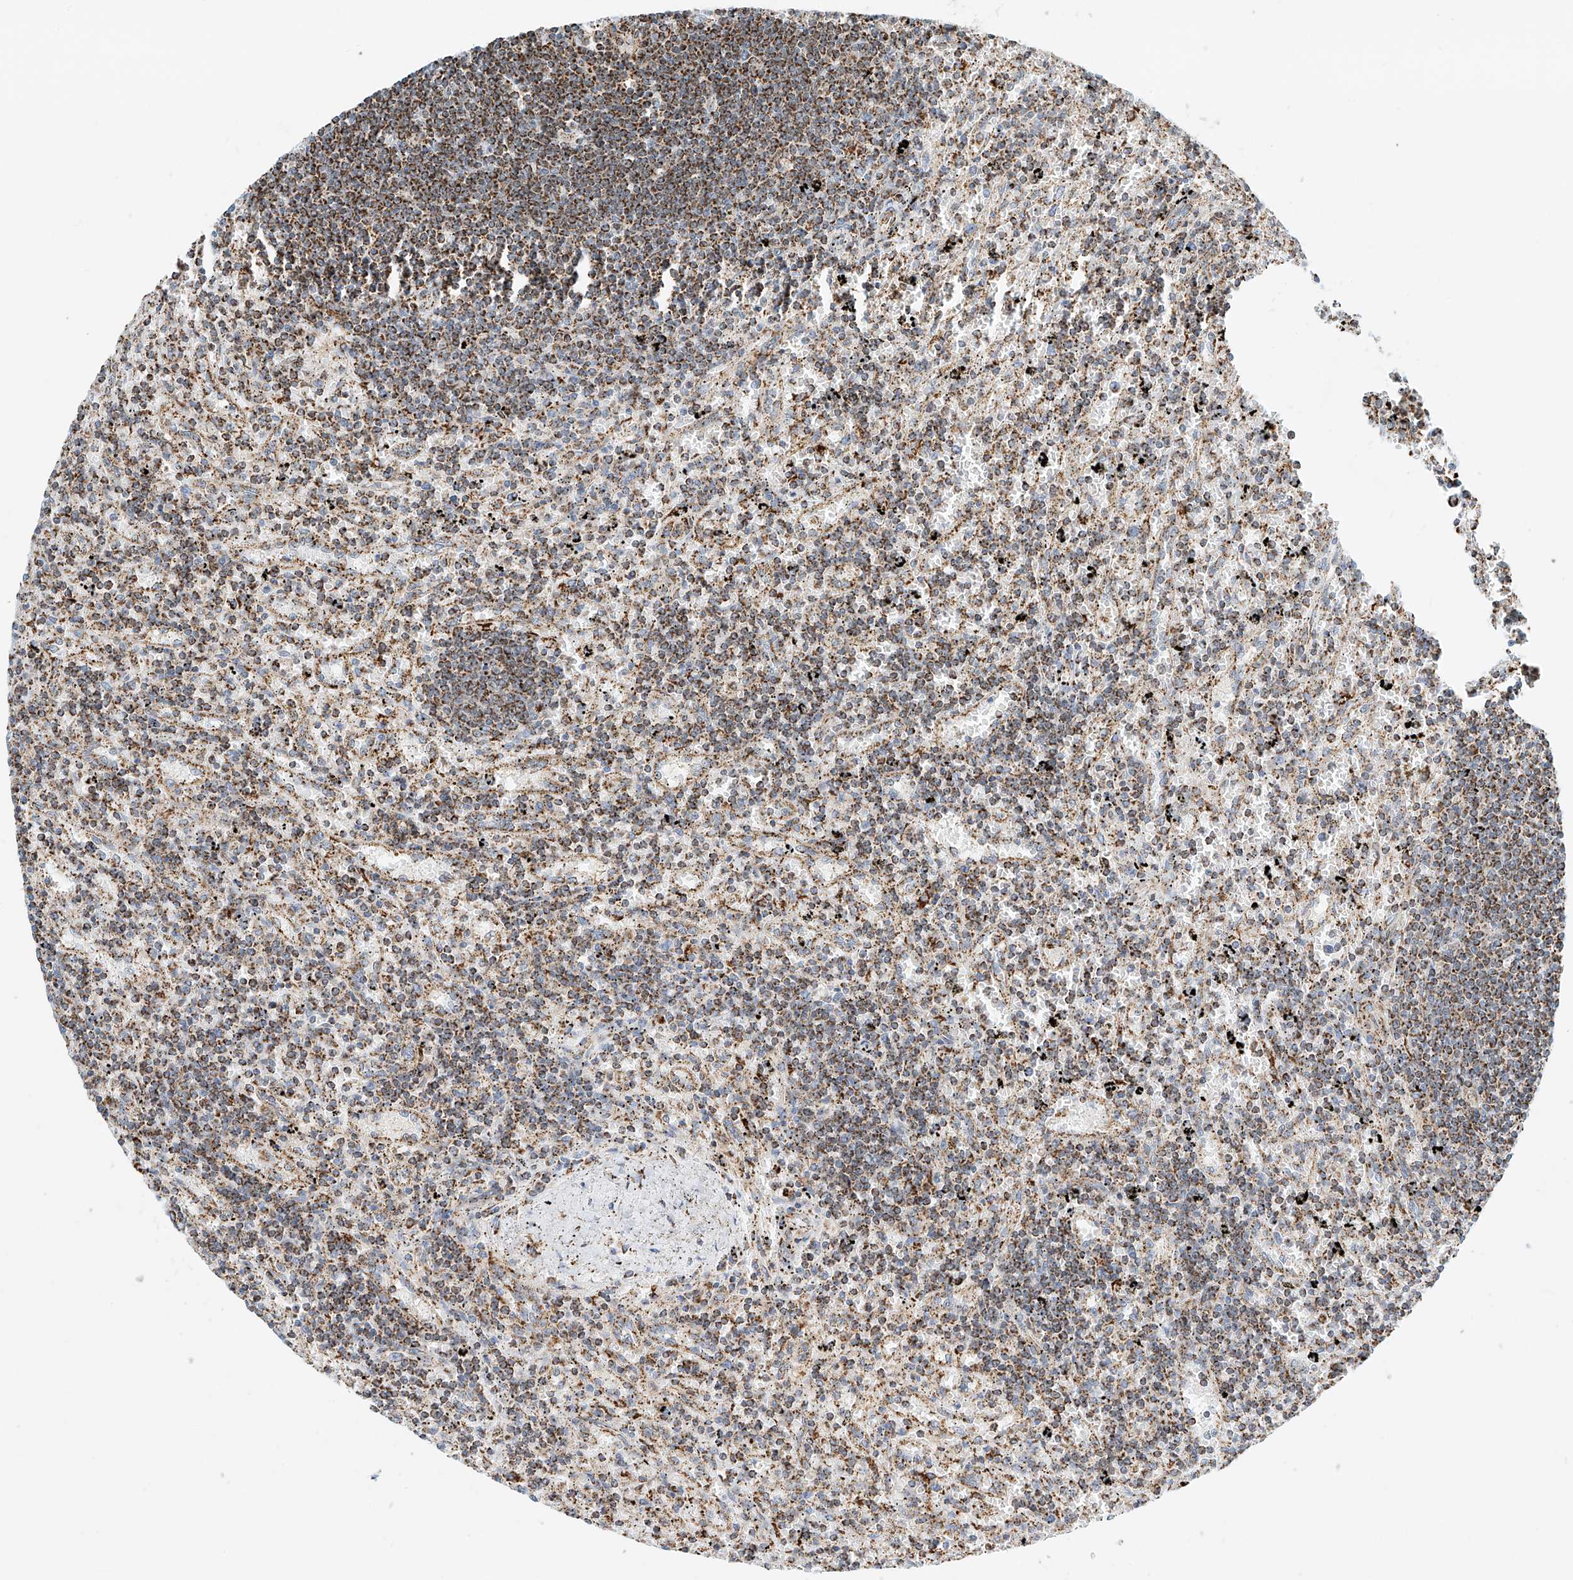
{"staining": {"intensity": "moderate", "quantity": ">75%", "location": "cytoplasmic/membranous"}, "tissue": "lymphoma", "cell_type": "Tumor cells", "image_type": "cancer", "snomed": [{"axis": "morphology", "description": "Malignant lymphoma, non-Hodgkin's type, Low grade"}, {"axis": "topography", "description": "Spleen"}], "caption": "About >75% of tumor cells in human lymphoma exhibit moderate cytoplasmic/membranous protein expression as visualized by brown immunohistochemical staining.", "gene": "PPA2", "patient": {"sex": "male", "age": 76}}